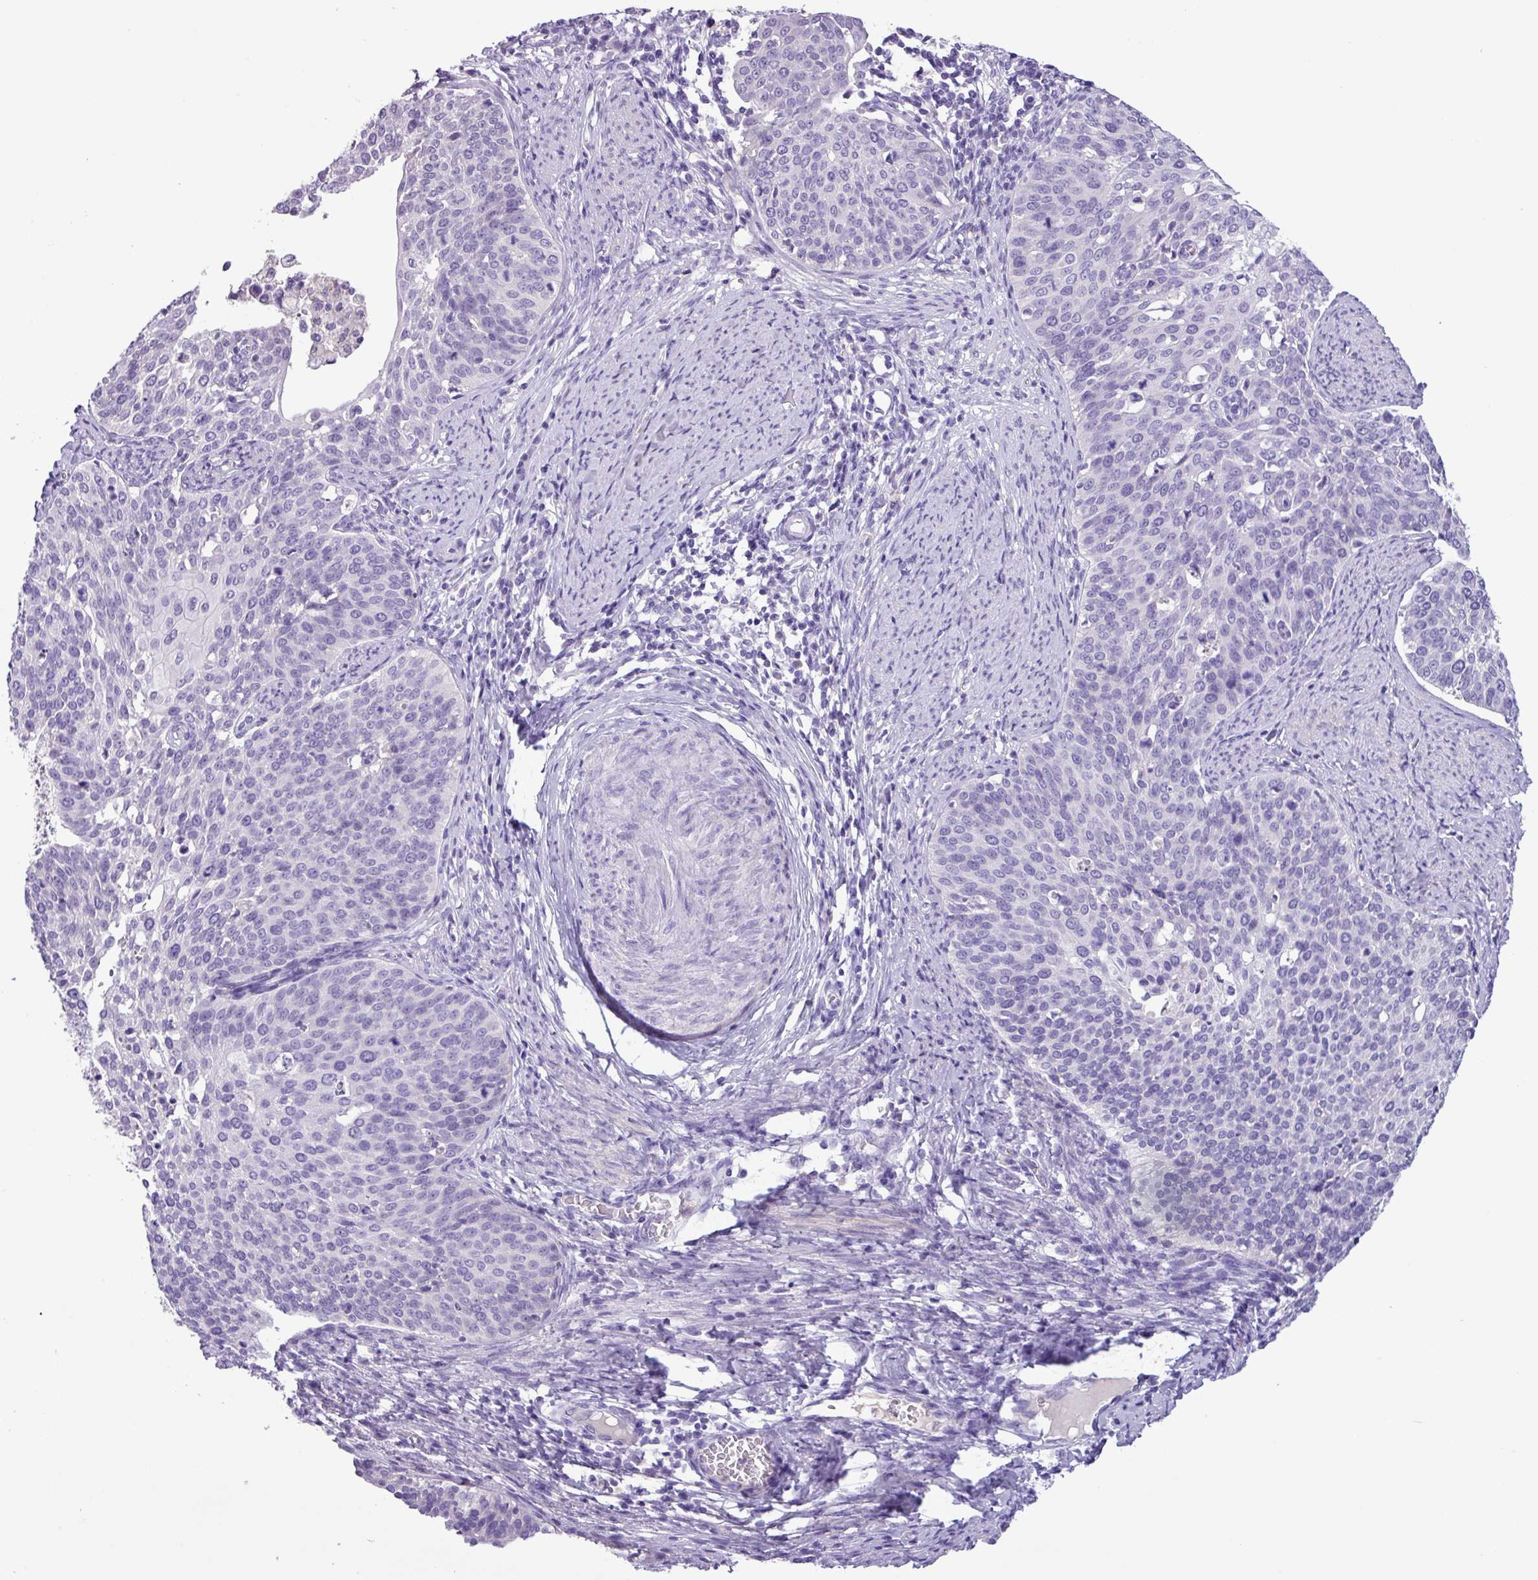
{"staining": {"intensity": "negative", "quantity": "none", "location": "none"}, "tissue": "cervical cancer", "cell_type": "Tumor cells", "image_type": "cancer", "snomed": [{"axis": "morphology", "description": "Squamous cell carcinoma, NOS"}, {"axis": "topography", "description": "Cervix"}], "caption": "Immunohistochemistry photomicrograph of neoplastic tissue: squamous cell carcinoma (cervical) stained with DAB reveals no significant protein staining in tumor cells.", "gene": "CYSTM1", "patient": {"sex": "female", "age": 44}}